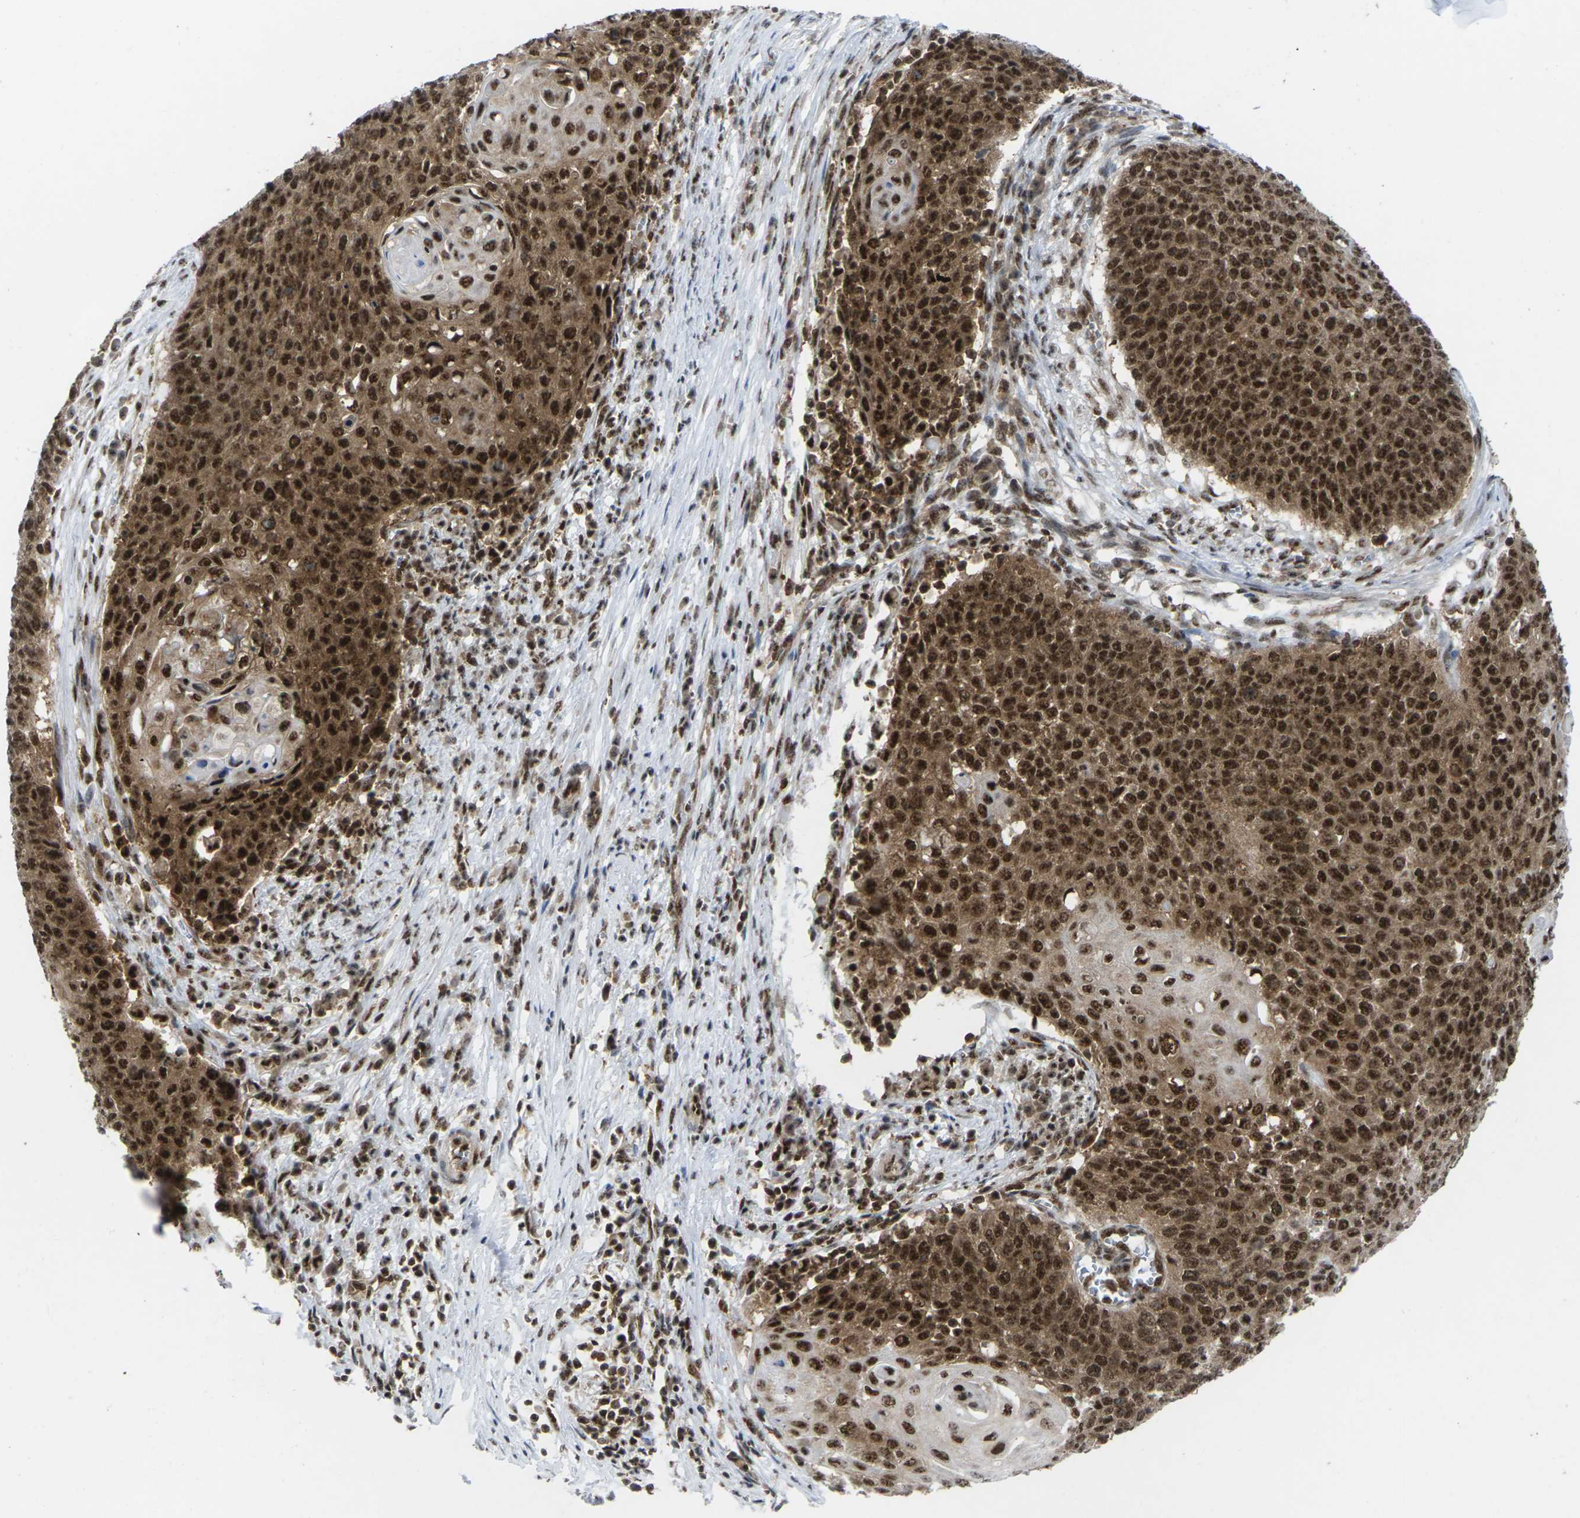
{"staining": {"intensity": "strong", "quantity": ">75%", "location": "cytoplasmic/membranous,nuclear"}, "tissue": "cervical cancer", "cell_type": "Tumor cells", "image_type": "cancer", "snomed": [{"axis": "morphology", "description": "Squamous cell carcinoma, NOS"}, {"axis": "topography", "description": "Cervix"}], "caption": "Protein staining displays strong cytoplasmic/membranous and nuclear expression in approximately >75% of tumor cells in squamous cell carcinoma (cervical).", "gene": "MAGOH", "patient": {"sex": "female", "age": 39}}